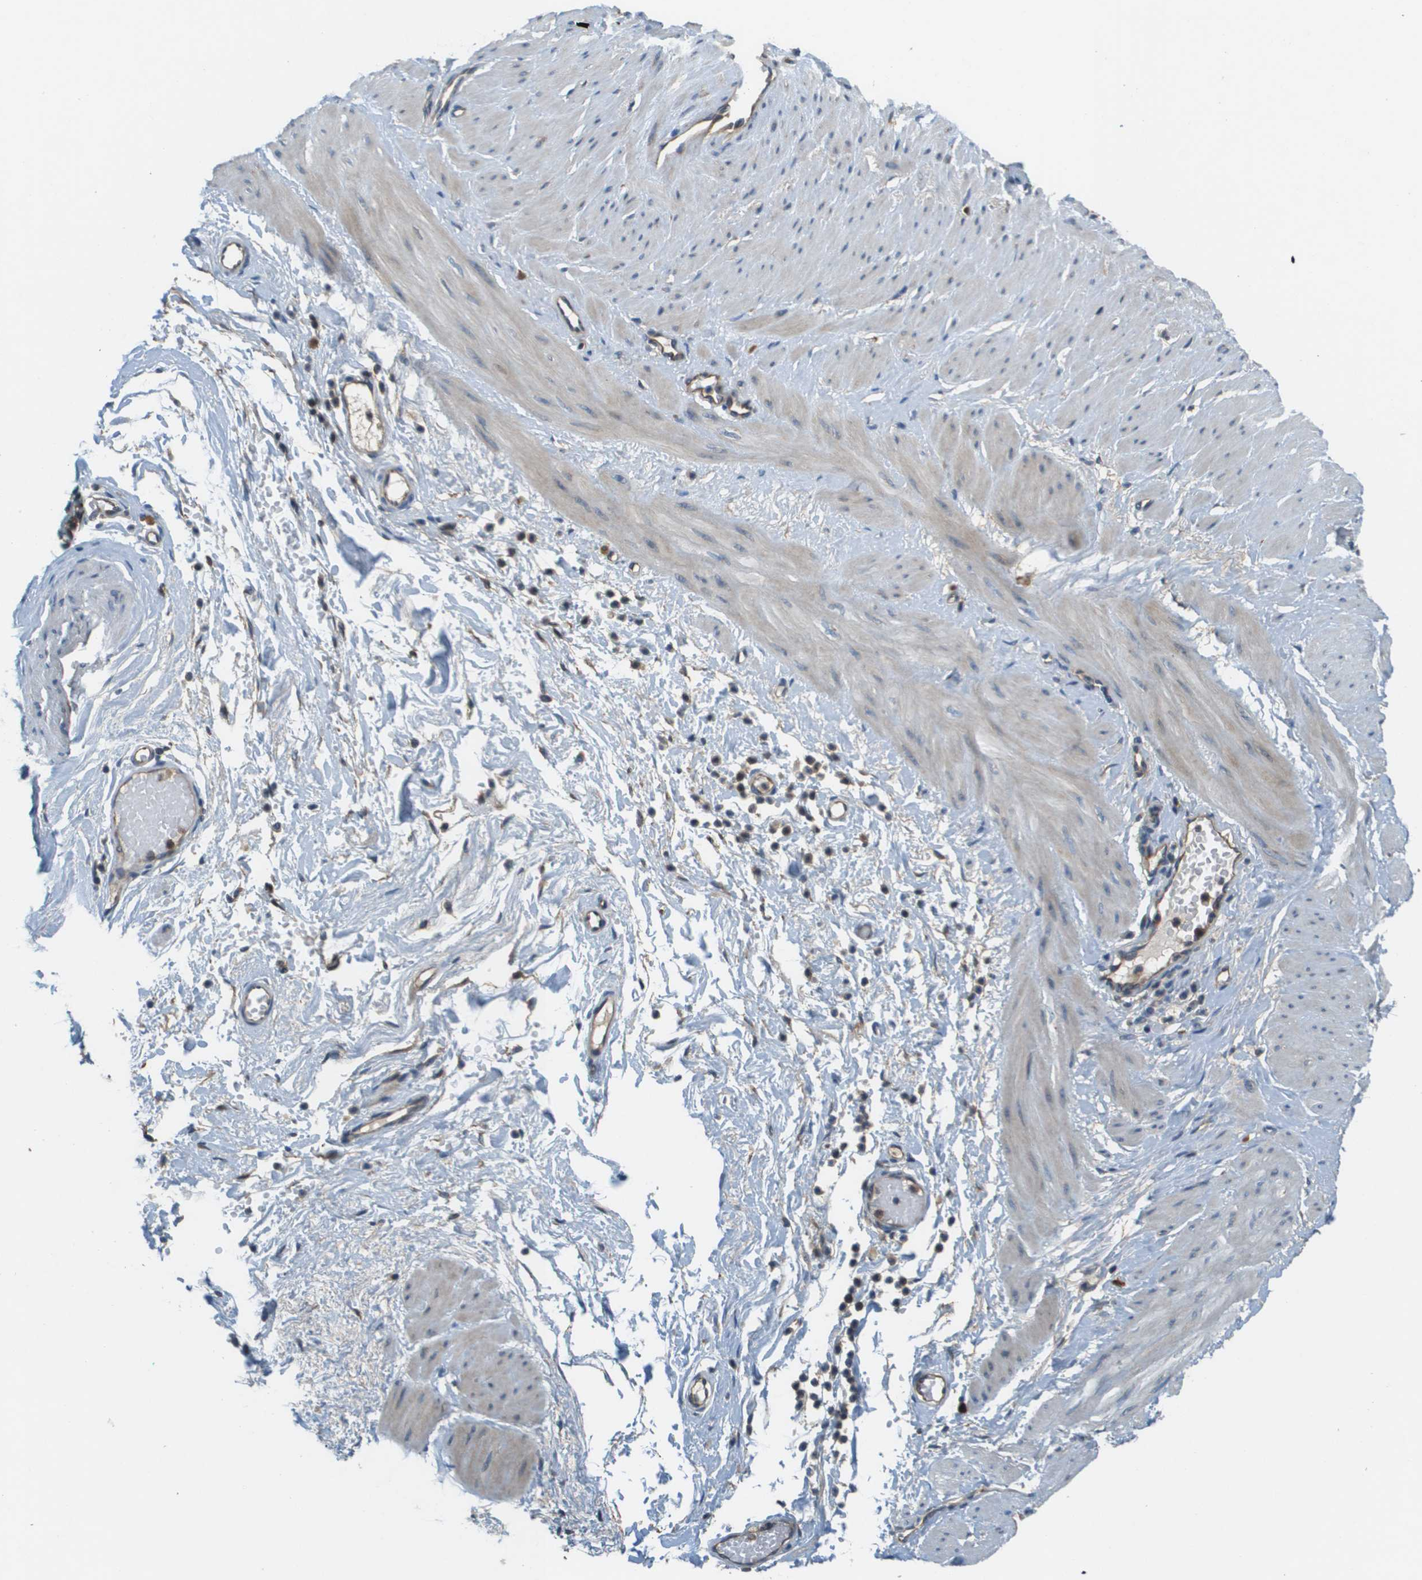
{"staining": {"intensity": "weak", "quantity": ">75%", "location": "cytoplasmic/membranous"}, "tissue": "adipose tissue", "cell_type": "Adipocytes", "image_type": "normal", "snomed": [{"axis": "morphology", "description": "Normal tissue, NOS"}, {"axis": "topography", "description": "Soft tissue"}, {"axis": "topography", "description": "Vascular tissue"}], "caption": "Protein positivity by immunohistochemistry (IHC) reveals weak cytoplasmic/membranous staining in approximately >75% of adipocytes in benign adipose tissue.", "gene": "SAMSN1", "patient": {"sex": "female", "age": 35}}